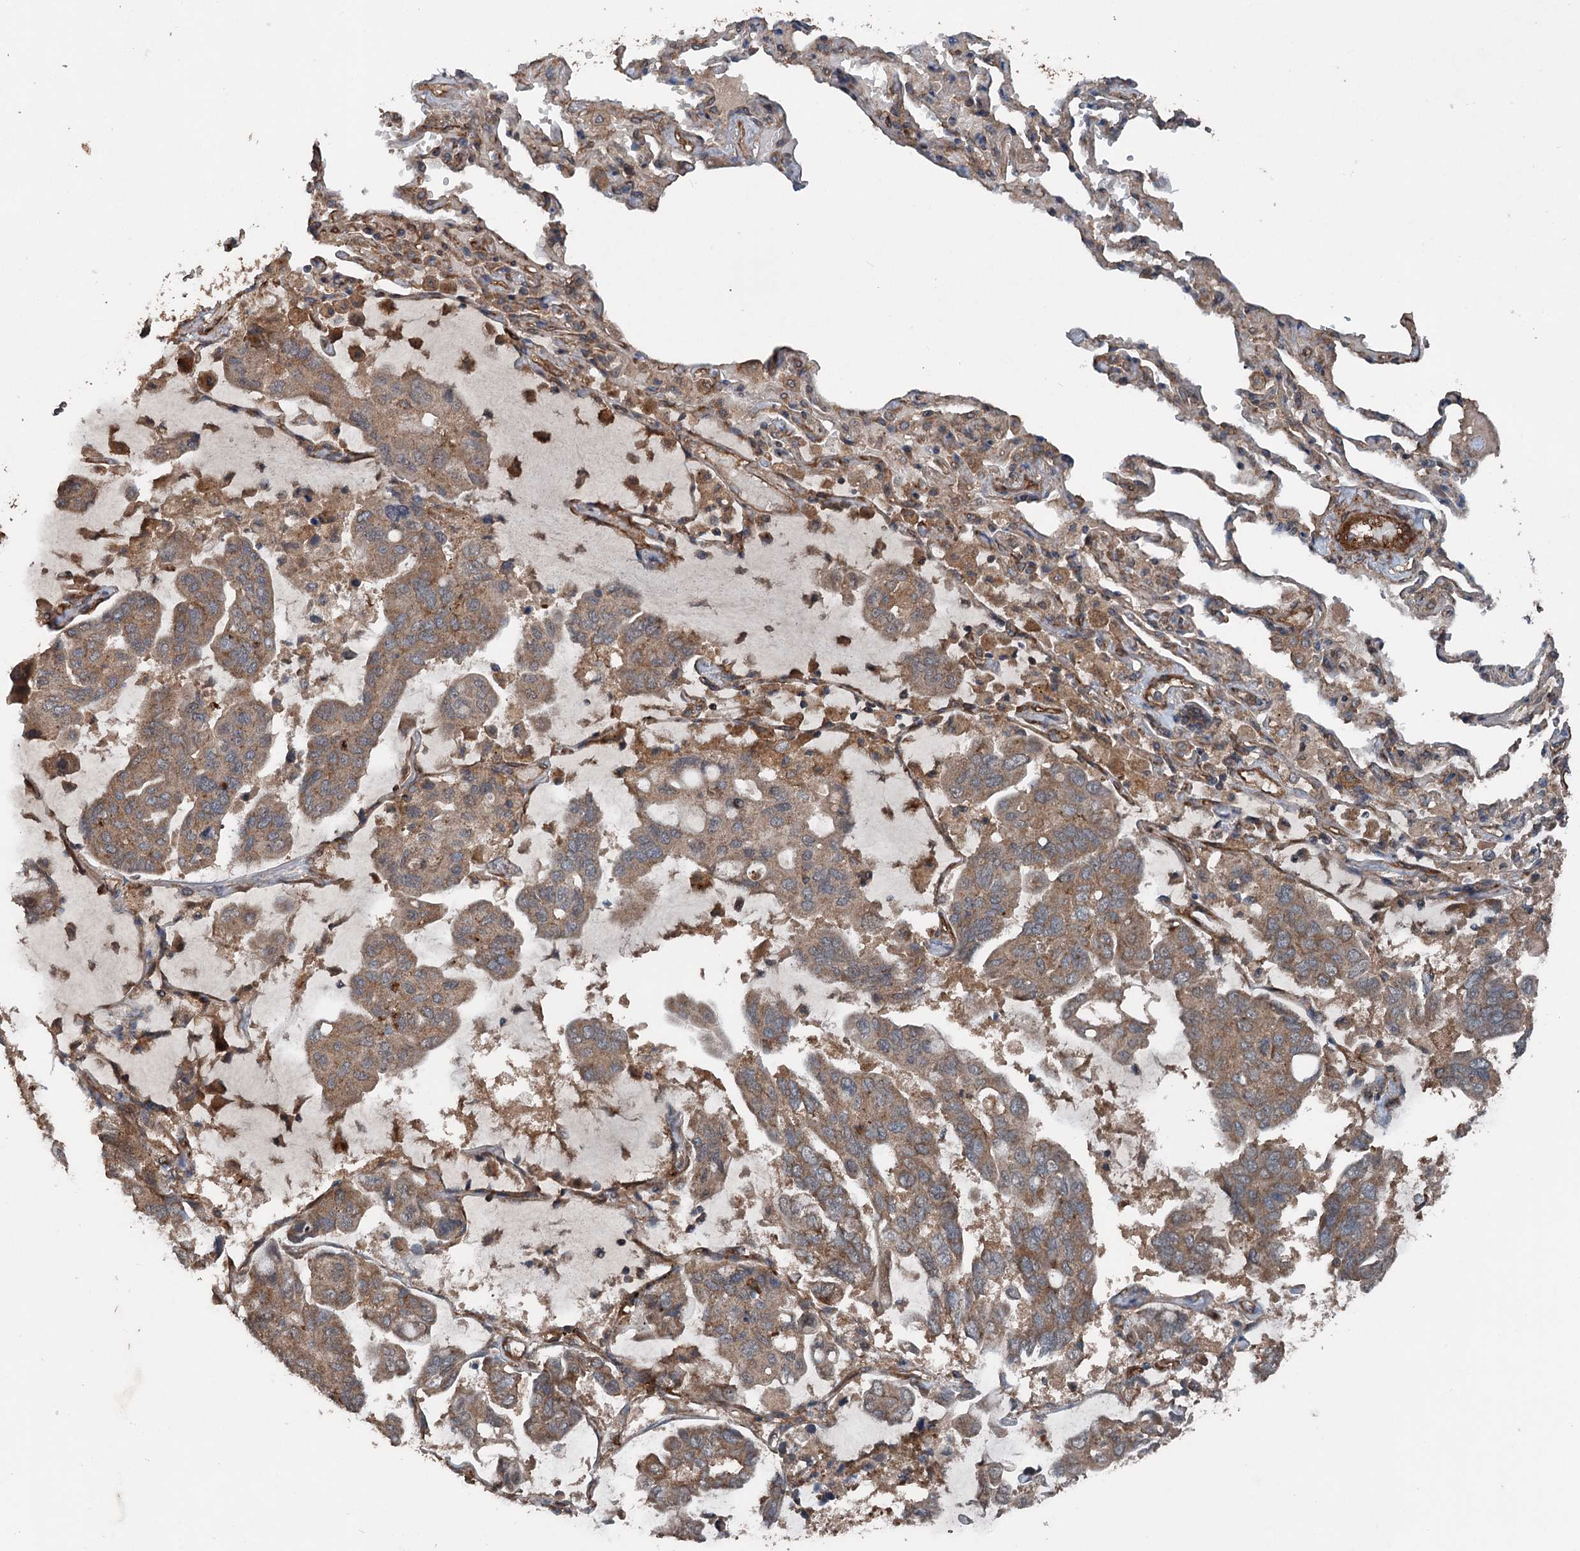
{"staining": {"intensity": "moderate", "quantity": ">75%", "location": "cytoplasmic/membranous"}, "tissue": "lung cancer", "cell_type": "Tumor cells", "image_type": "cancer", "snomed": [{"axis": "morphology", "description": "Adenocarcinoma, NOS"}, {"axis": "topography", "description": "Lung"}], "caption": "Tumor cells display medium levels of moderate cytoplasmic/membranous expression in about >75% of cells in lung adenocarcinoma.", "gene": "RNF214", "patient": {"sex": "male", "age": 64}}